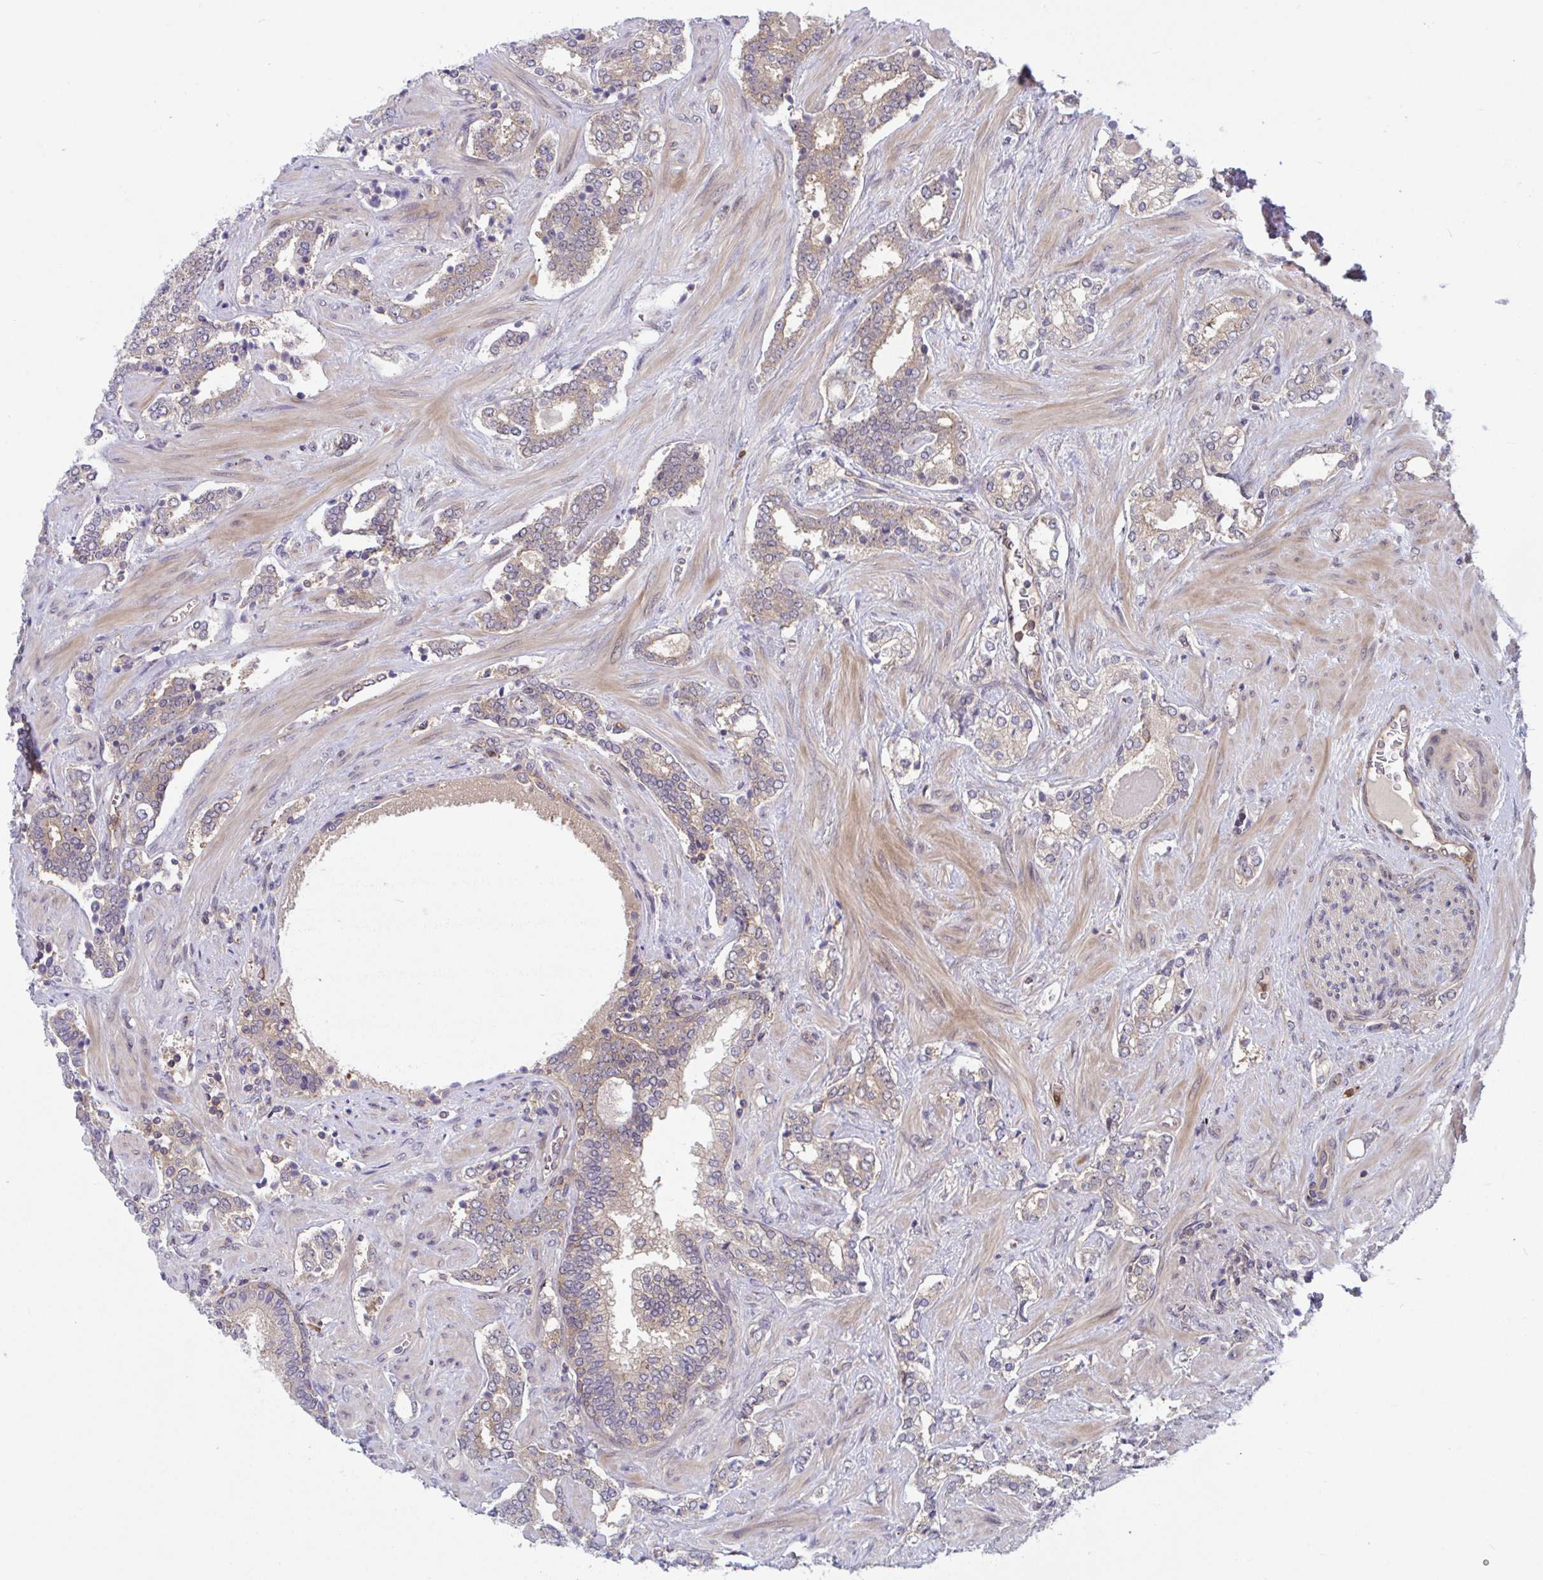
{"staining": {"intensity": "weak", "quantity": "25%-75%", "location": "cytoplasmic/membranous"}, "tissue": "prostate cancer", "cell_type": "Tumor cells", "image_type": "cancer", "snomed": [{"axis": "morphology", "description": "Adenocarcinoma, High grade"}, {"axis": "topography", "description": "Prostate"}], "caption": "Protein expression by immunohistochemistry (IHC) exhibits weak cytoplasmic/membranous expression in about 25%-75% of tumor cells in prostate adenocarcinoma (high-grade).", "gene": "LMNTD2", "patient": {"sex": "male", "age": 60}}